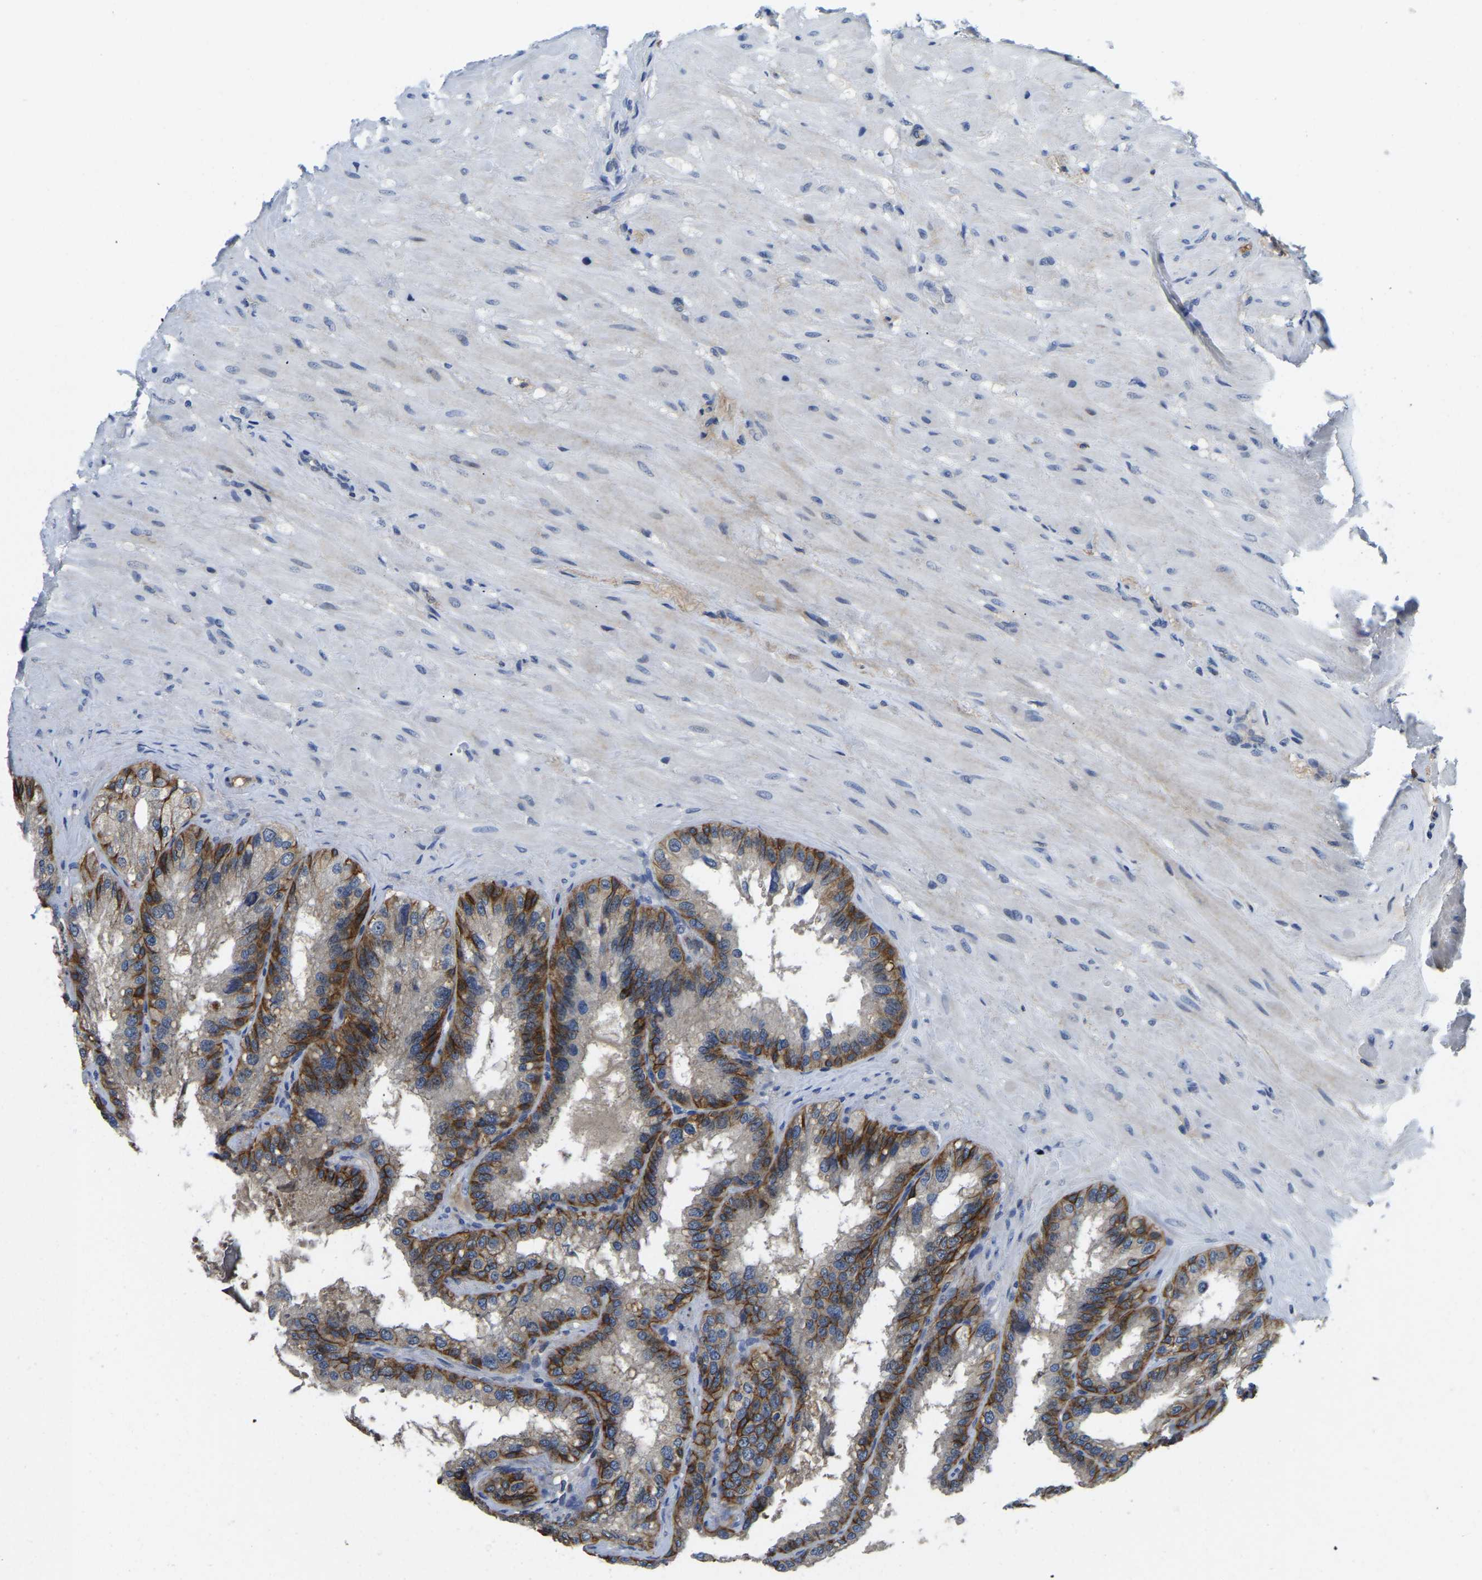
{"staining": {"intensity": "moderate", "quantity": ">75%", "location": "cytoplasmic/membranous"}, "tissue": "seminal vesicle", "cell_type": "Glandular cells", "image_type": "normal", "snomed": [{"axis": "morphology", "description": "Normal tissue, NOS"}, {"axis": "topography", "description": "Seminal veicle"}], "caption": "DAB (3,3'-diaminobenzidine) immunohistochemical staining of normal human seminal vesicle demonstrates moderate cytoplasmic/membranous protein staining in about >75% of glandular cells.", "gene": "ITGA2", "patient": {"sex": "male", "age": 68}}